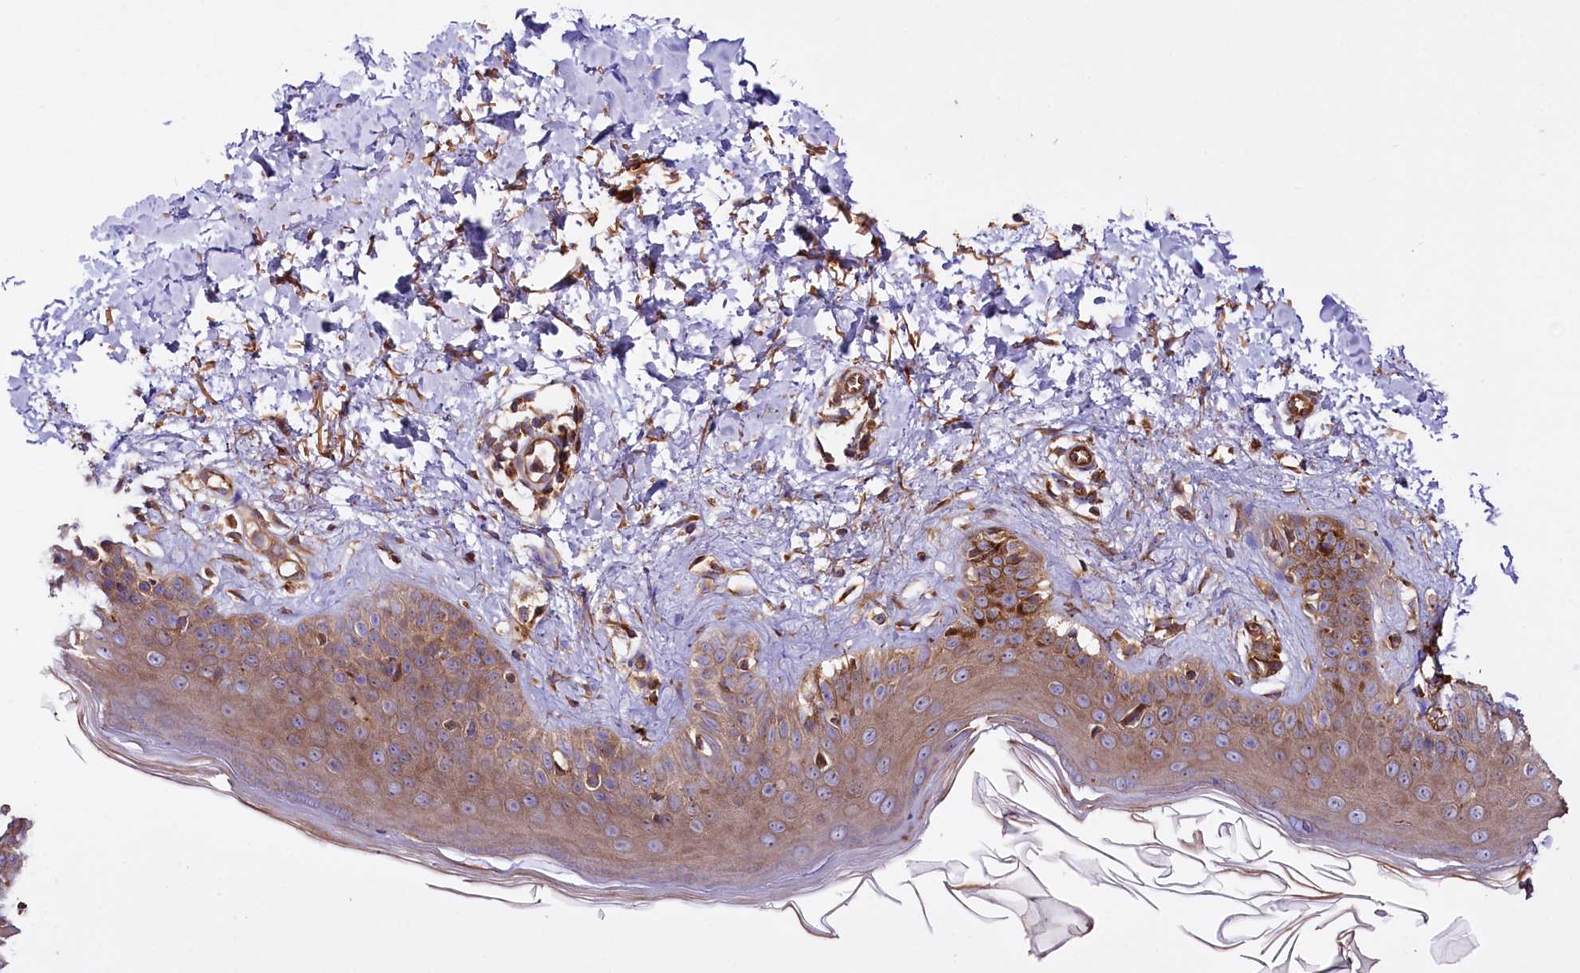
{"staining": {"intensity": "strong", "quantity": ">75%", "location": "cytoplasmic/membranous"}, "tissue": "skin", "cell_type": "Fibroblasts", "image_type": "normal", "snomed": [{"axis": "morphology", "description": "Normal tissue, NOS"}, {"axis": "topography", "description": "Skin"}], "caption": "Immunohistochemistry of benign skin demonstrates high levels of strong cytoplasmic/membranous positivity in approximately >75% of fibroblasts. (brown staining indicates protein expression, while blue staining denotes nuclei).", "gene": "CEP295", "patient": {"sex": "male", "age": 52}}